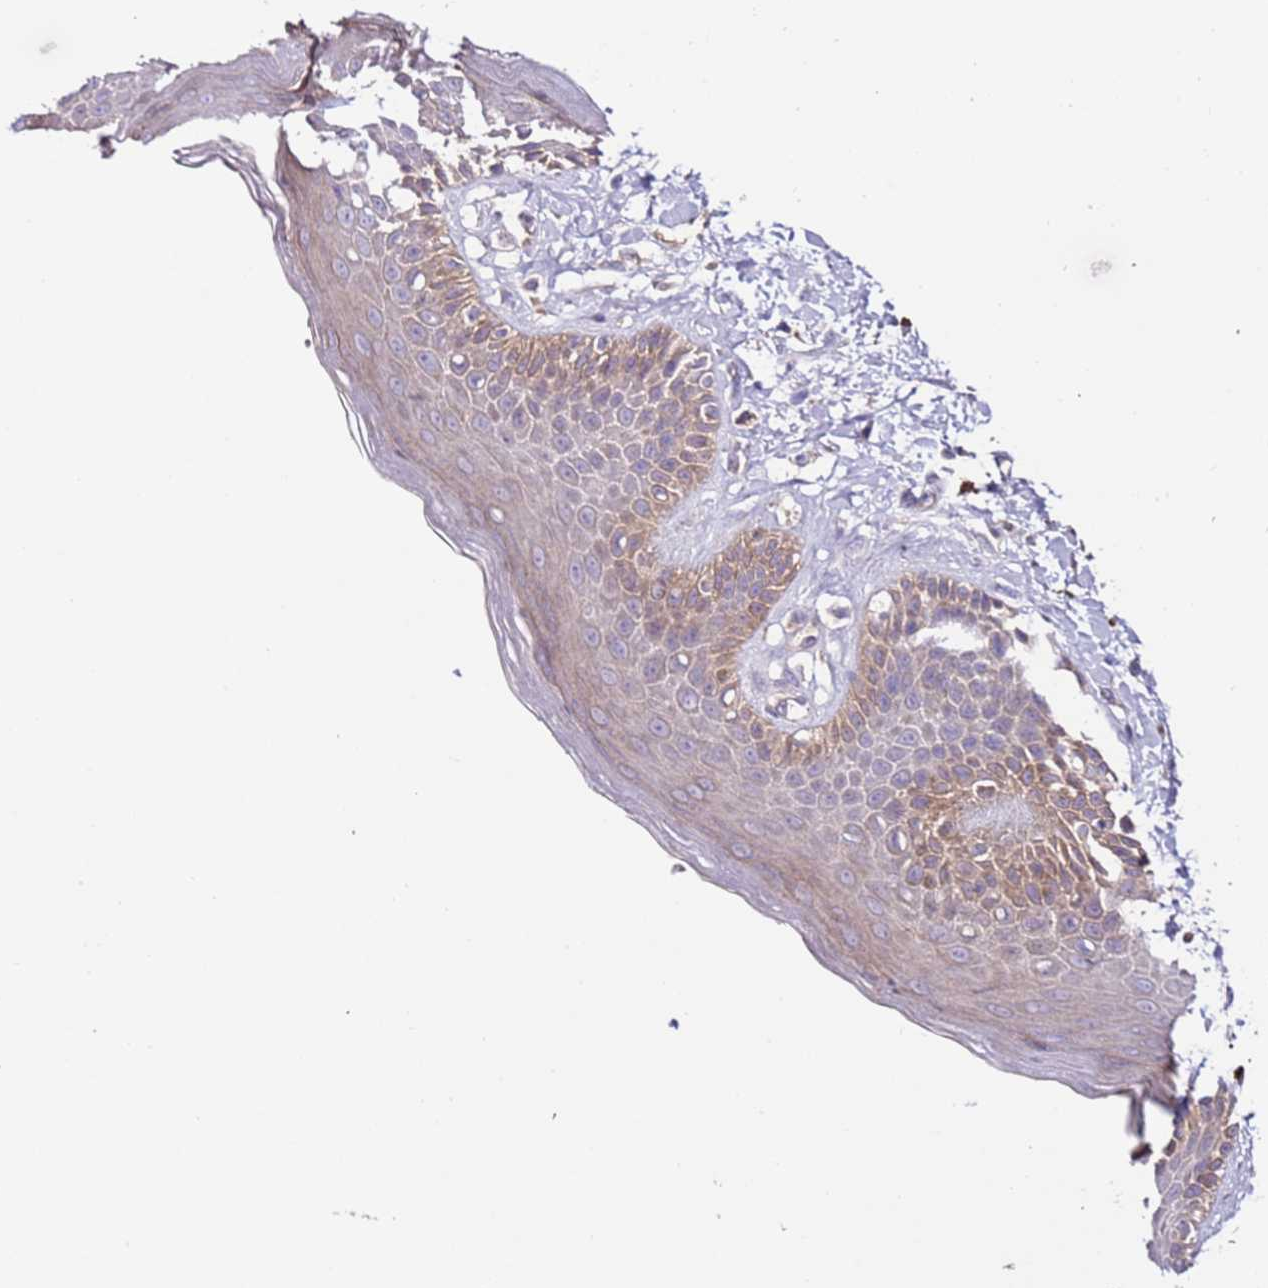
{"staining": {"intensity": "moderate", "quantity": "25%-75%", "location": "cytoplasmic/membranous"}, "tissue": "skin", "cell_type": "Epidermal cells", "image_type": "normal", "snomed": [{"axis": "morphology", "description": "Normal tissue, NOS"}, {"axis": "topography", "description": "Anal"}], "caption": "This image shows benign skin stained with immunohistochemistry to label a protein in brown. The cytoplasmic/membranous of epidermal cells show moderate positivity for the protein. Nuclei are counter-stained blue.", "gene": "FLVCR1", "patient": {"sex": "female", "age": 78}}